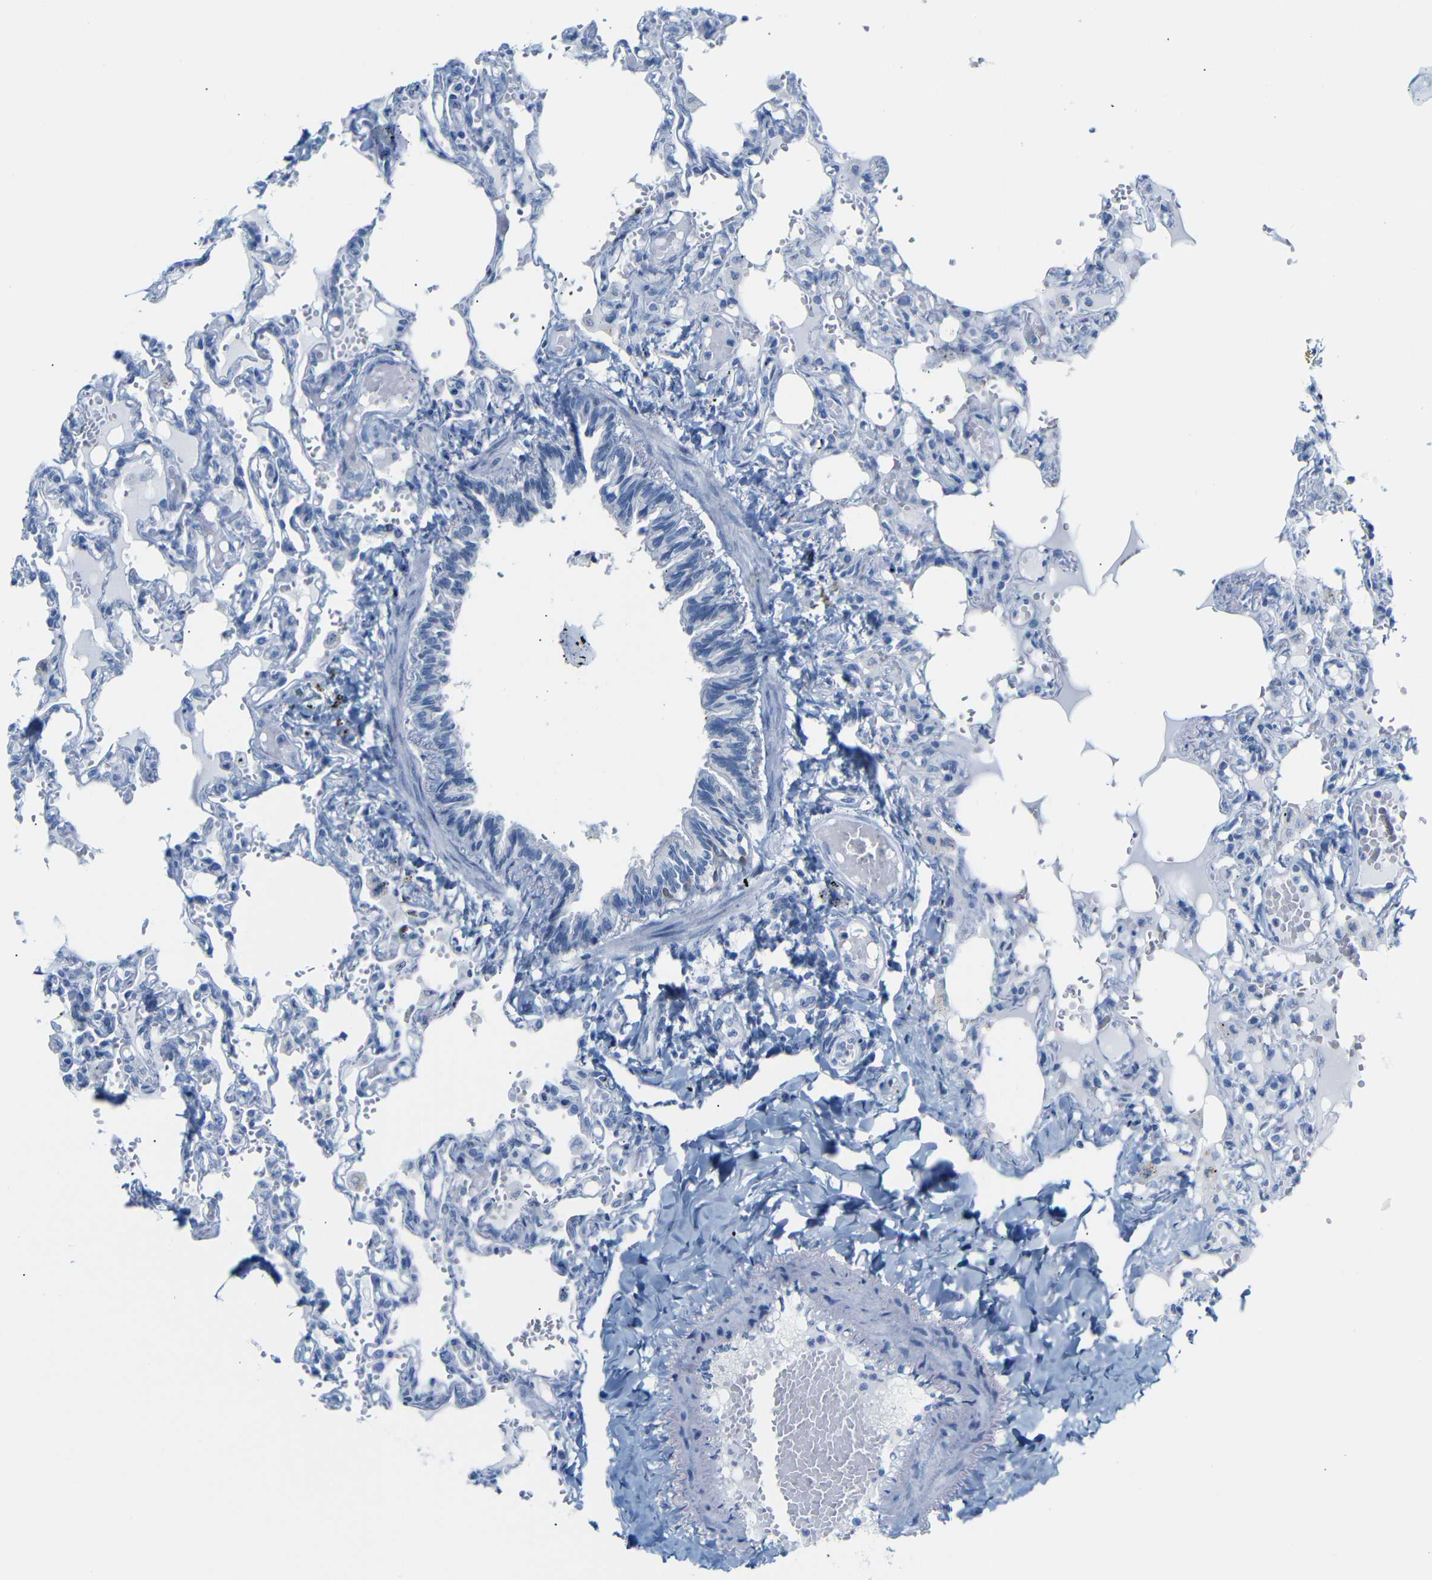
{"staining": {"intensity": "moderate", "quantity": "<25%", "location": "cytoplasmic/membranous"}, "tissue": "lung", "cell_type": "Alveolar cells", "image_type": "normal", "snomed": [{"axis": "morphology", "description": "Normal tissue, NOS"}, {"axis": "topography", "description": "Lung"}], "caption": "Protein staining of benign lung shows moderate cytoplasmic/membranous expression in about <25% of alveolar cells. (DAB (3,3'-diaminobenzidine) IHC with brightfield microscopy, high magnification).", "gene": "MT1A", "patient": {"sex": "male", "age": 21}}